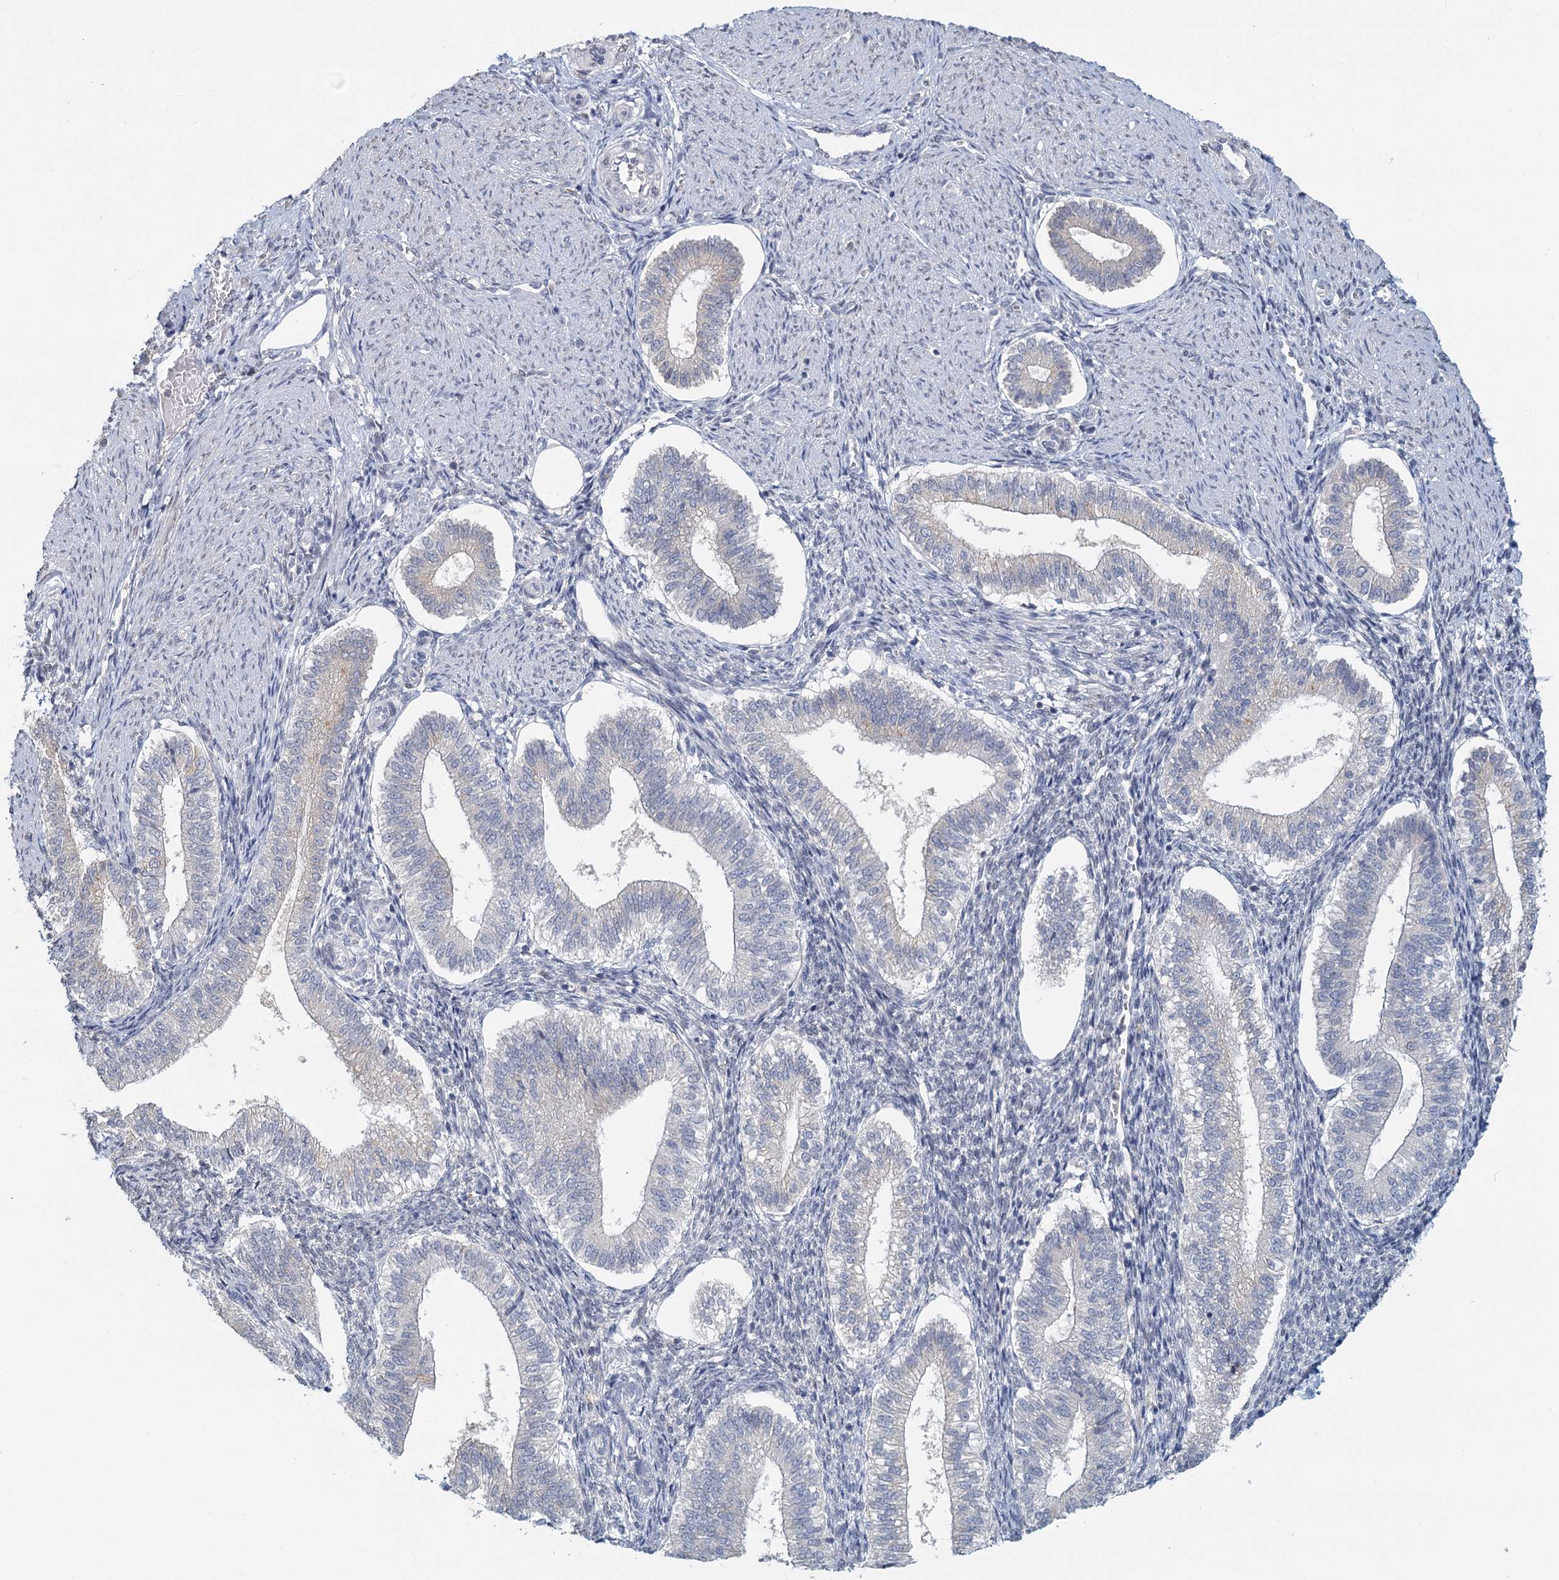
{"staining": {"intensity": "negative", "quantity": "none", "location": "none"}, "tissue": "endometrium", "cell_type": "Cells in endometrial stroma", "image_type": "normal", "snomed": [{"axis": "morphology", "description": "Normal tissue, NOS"}, {"axis": "topography", "description": "Endometrium"}], "caption": "IHC of benign endometrium reveals no positivity in cells in endometrial stroma.", "gene": "MYO7B", "patient": {"sex": "female", "age": 25}}